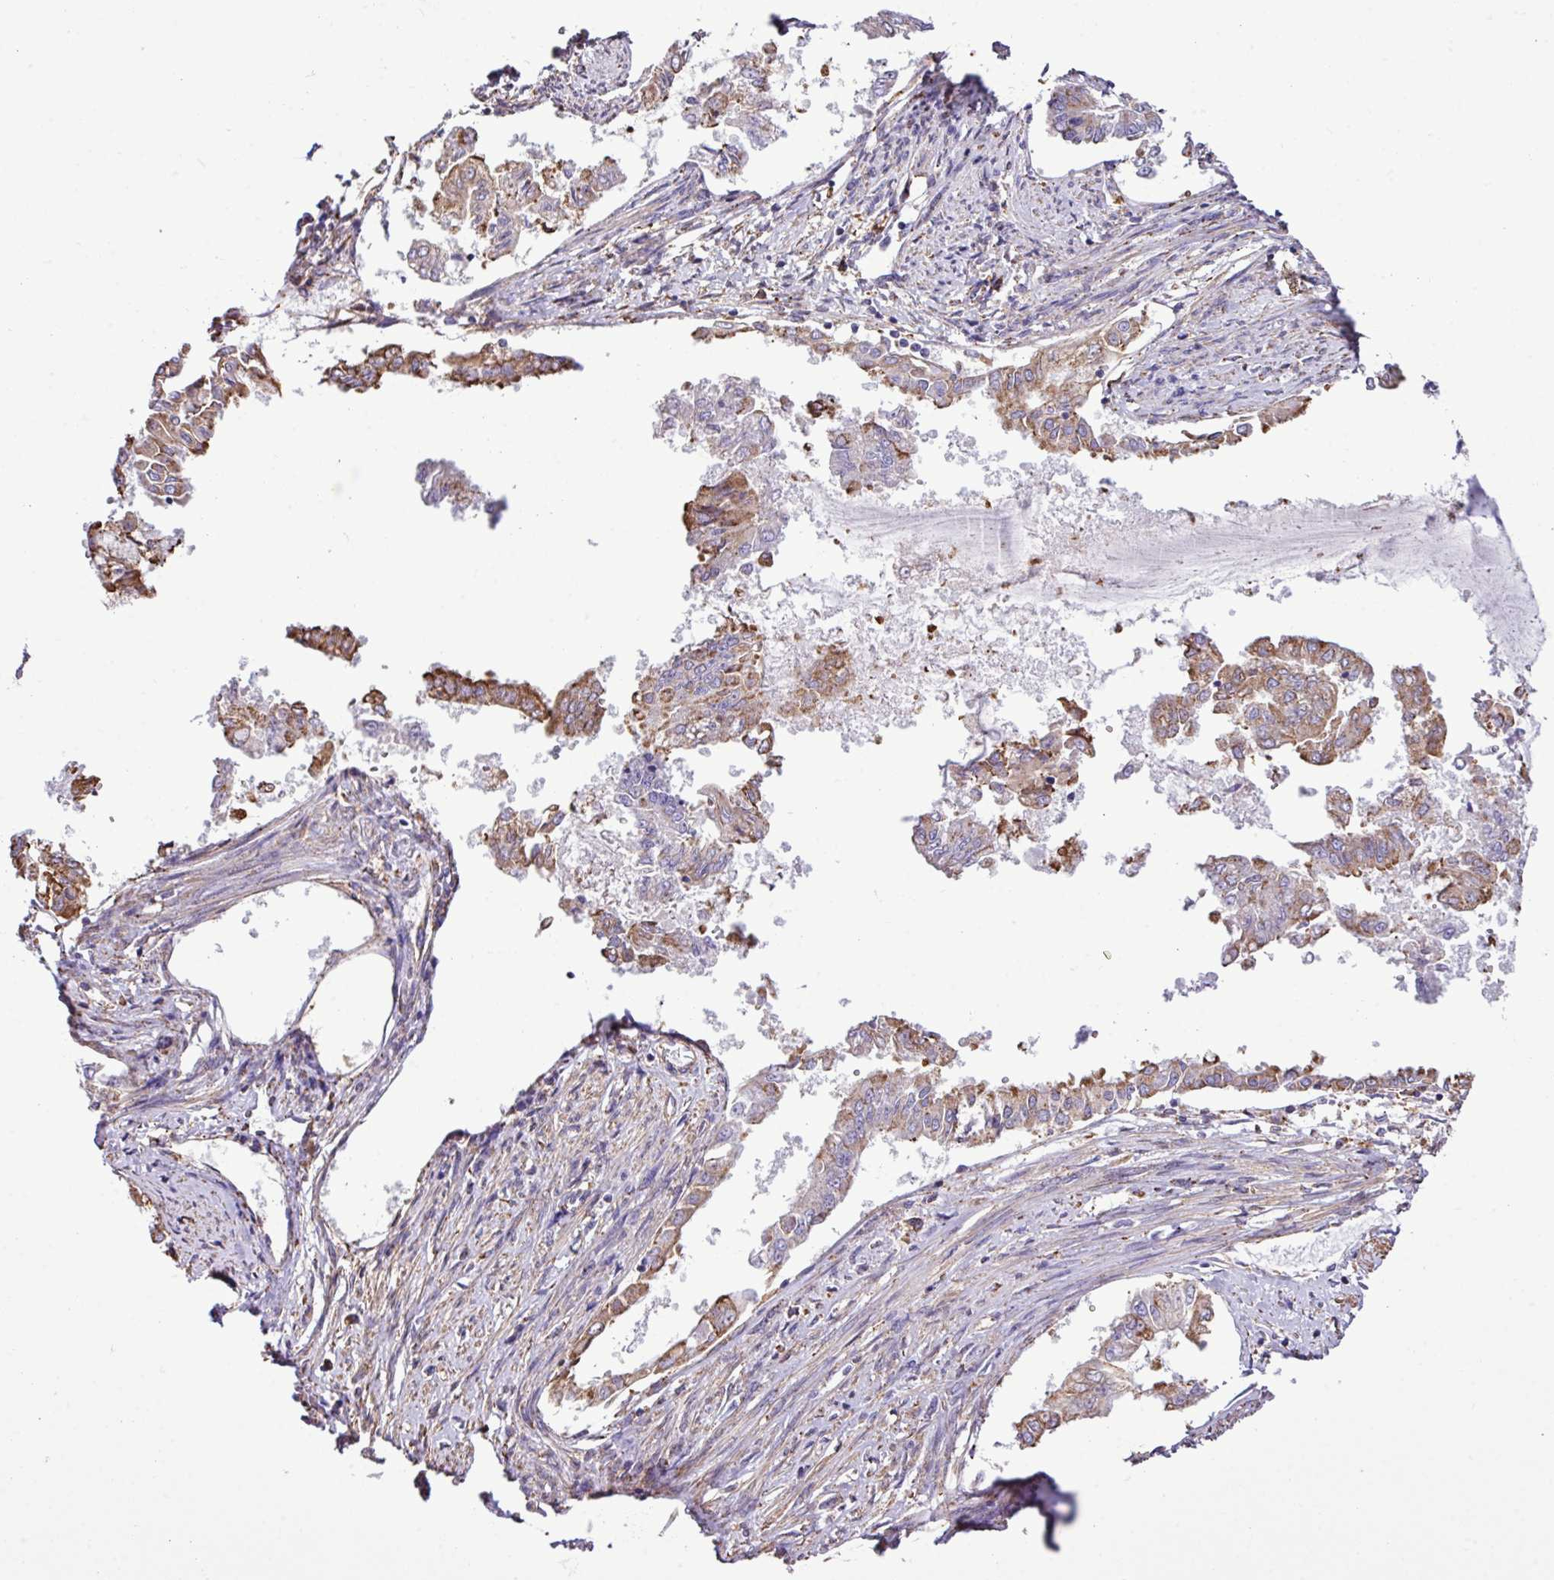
{"staining": {"intensity": "moderate", "quantity": ">75%", "location": "cytoplasmic/membranous"}, "tissue": "endometrial cancer", "cell_type": "Tumor cells", "image_type": "cancer", "snomed": [{"axis": "morphology", "description": "Adenocarcinoma, NOS"}, {"axis": "topography", "description": "Endometrium"}], "caption": "This histopathology image shows immunohistochemistry (IHC) staining of endometrial cancer (adenocarcinoma), with medium moderate cytoplasmic/membranous positivity in about >75% of tumor cells.", "gene": "ZSCAN5A", "patient": {"sex": "female", "age": 76}}